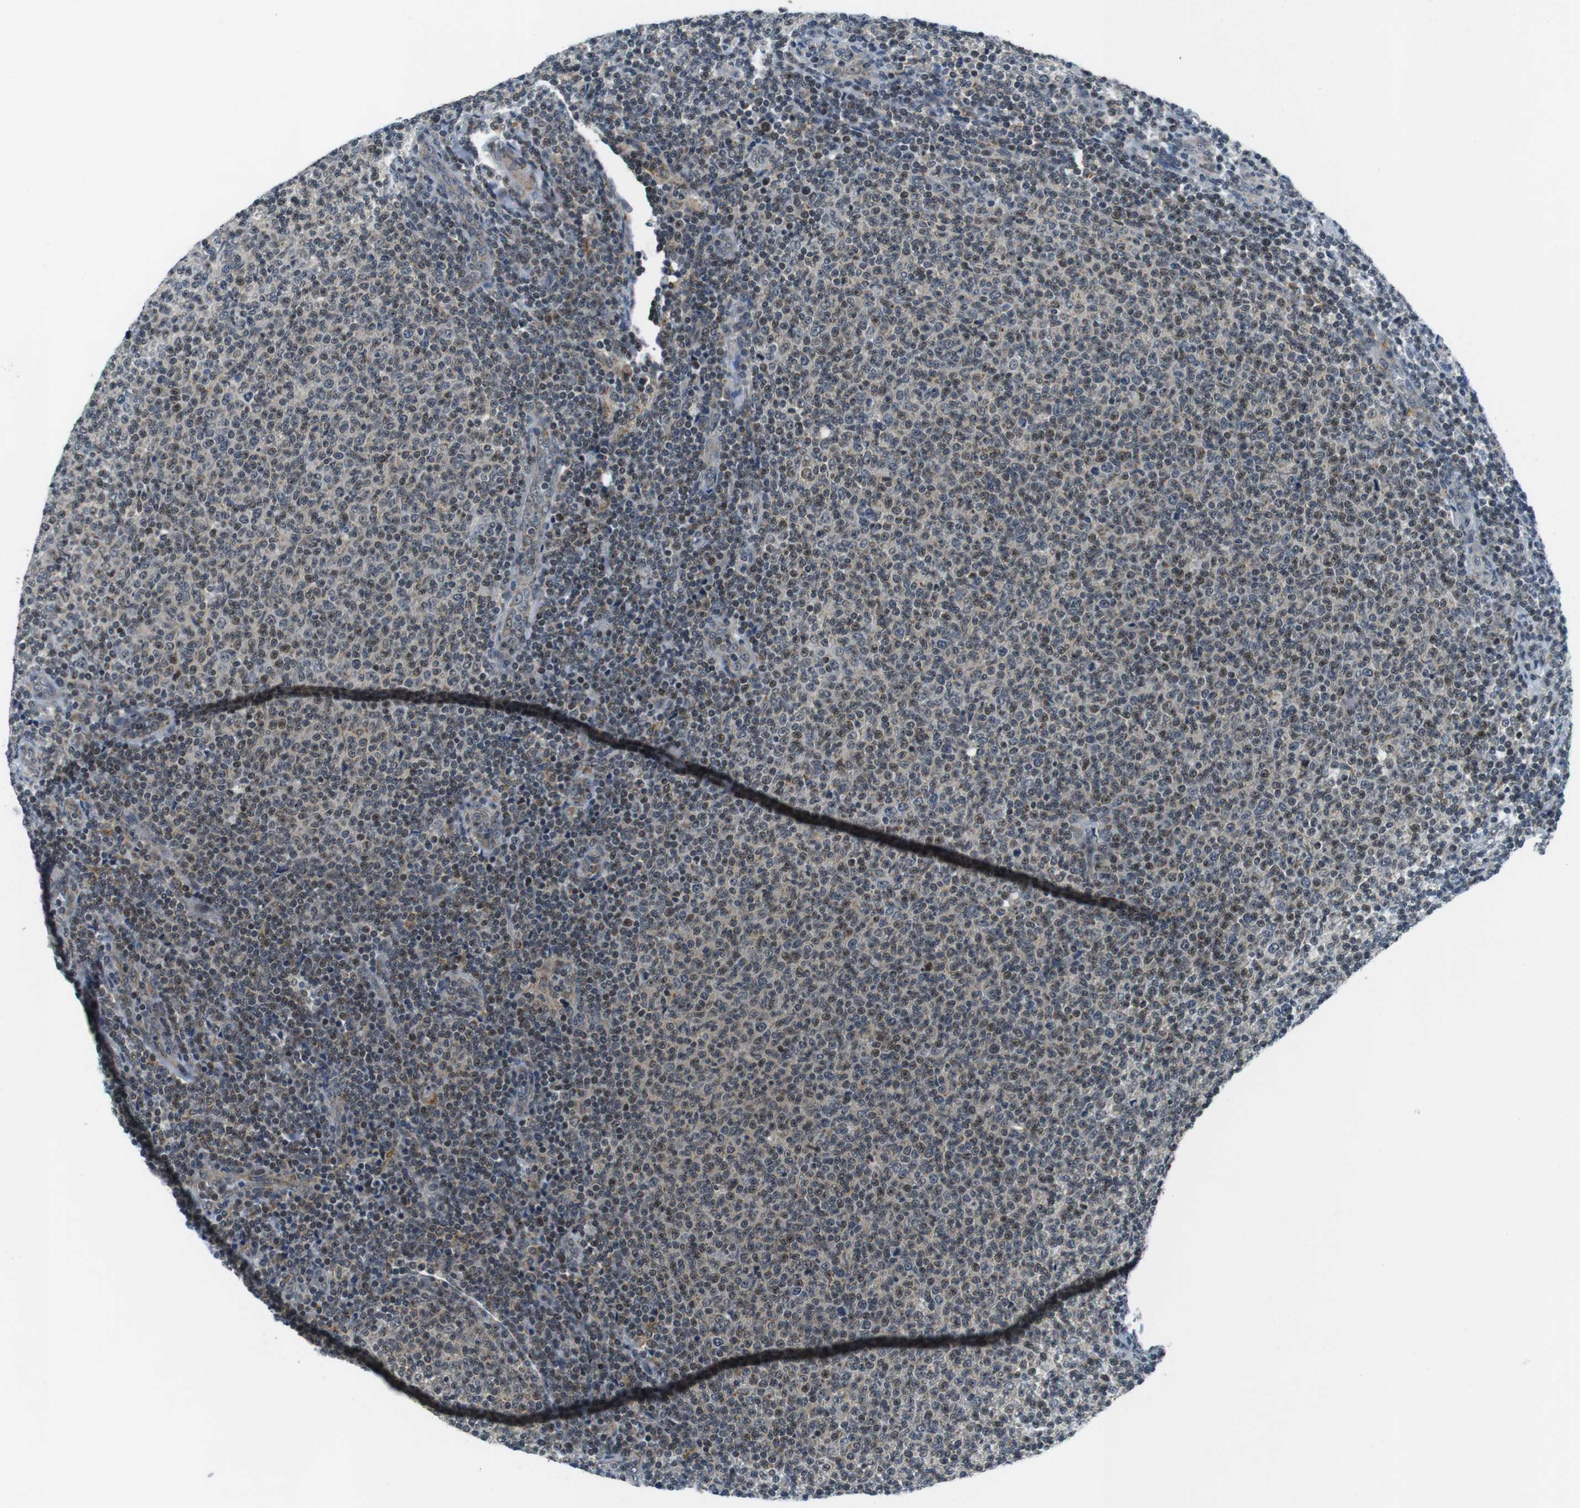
{"staining": {"intensity": "weak", "quantity": "25%-75%", "location": "nuclear"}, "tissue": "lymphoma", "cell_type": "Tumor cells", "image_type": "cancer", "snomed": [{"axis": "morphology", "description": "Malignant lymphoma, non-Hodgkin's type, Low grade"}, {"axis": "topography", "description": "Lymph node"}], "caption": "Tumor cells demonstrate low levels of weak nuclear positivity in about 25%-75% of cells in human lymphoma.", "gene": "BRD4", "patient": {"sex": "male", "age": 66}}